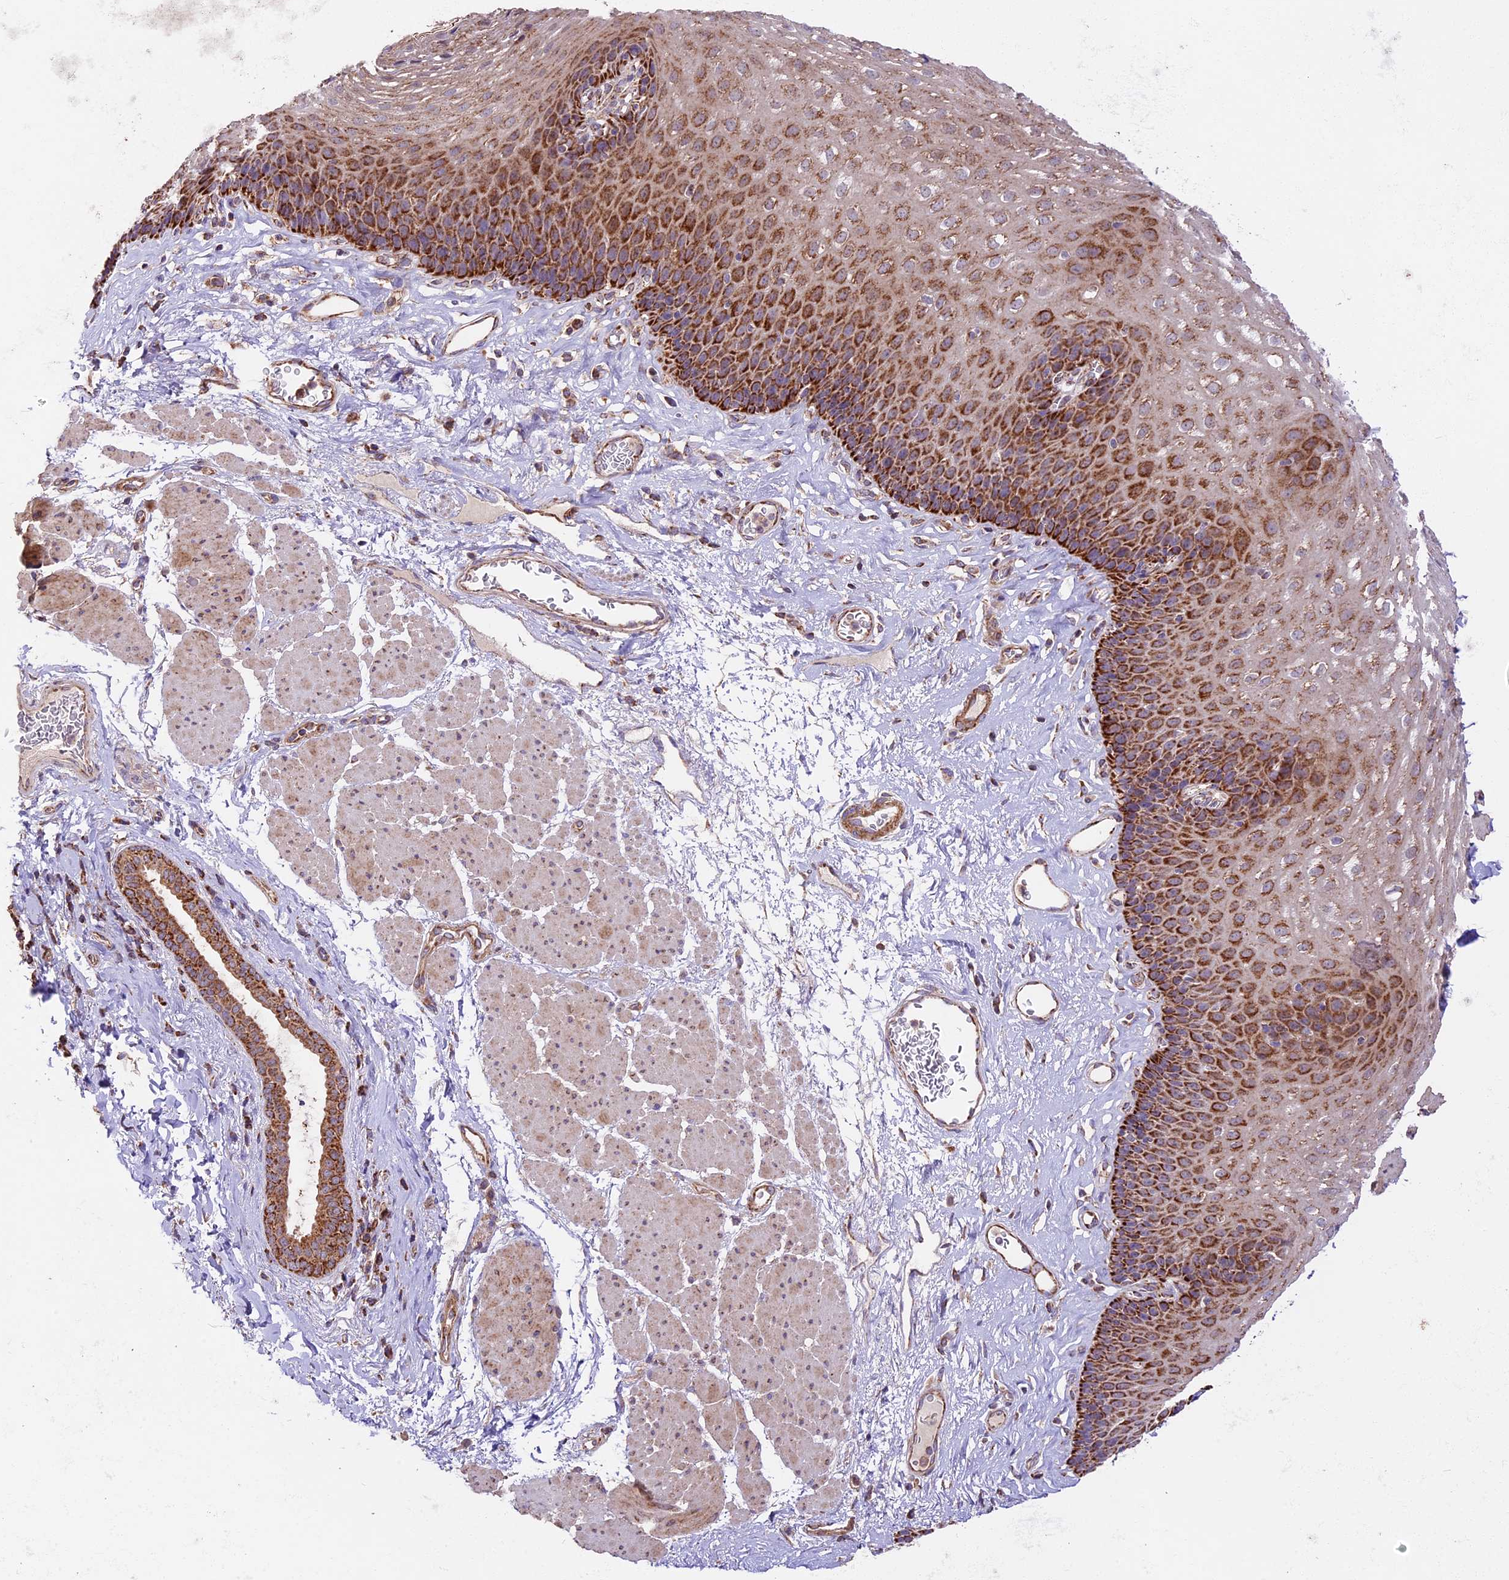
{"staining": {"intensity": "strong", "quantity": "25%-75%", "location": "cytoplasmic/membranous"}, "tissue": "esophagus", "cell_type": "Squamous epithelial cells", "image_type": "normal", "snomed": [{"axis": "morphology", "description": "Normal tissue, NOS"}, {"axis": "topography", "description": "Esophagus"}], "caption": "An image of esophagus stained for a protein displays strong cytoplasmic/membranous brown staining in squamous epithelial cells. The protein is shown in brown color, while the nuclei are stained blue.", "gene": "NDUFA8", "patient": {"sex": "female", "age": 66}}